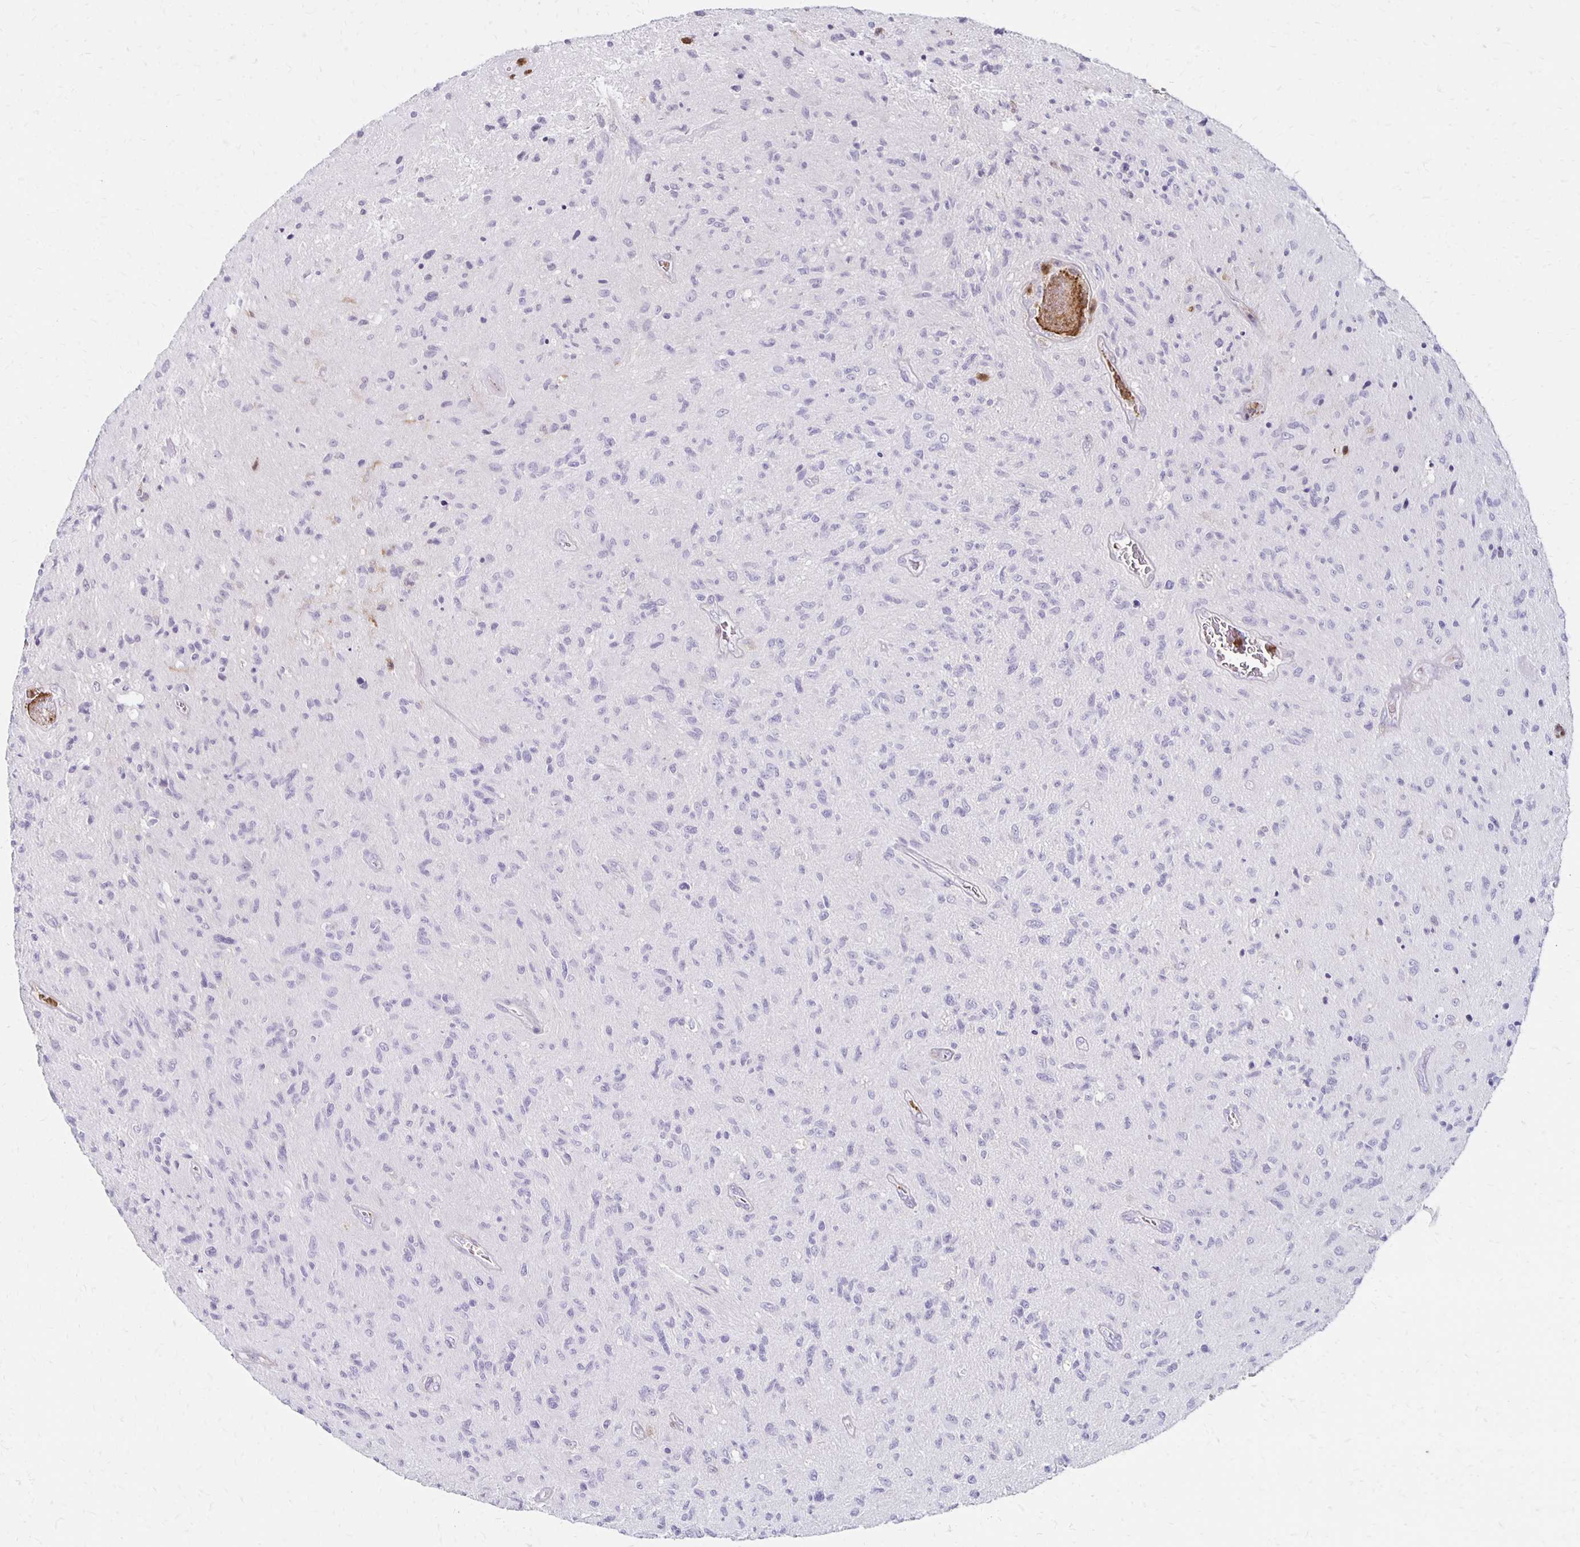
{"staining": {"intensity": "negative", "quantity": "none", "location": "none"}, "tissue": "glioma", "cell_type": "Tumor cells", "image_type": "cancer", "snomed": [{"axis": "morphology", "description": "Glioma, malignant, High grade"}, {"axis": "topography", "description": "Brain"}], "caption": "The immunohistochemistry image has no significant staining in tumor cells of glioma tissue.", "gene": "CCL21", "patient": {"sex": "male", "age": 54}}